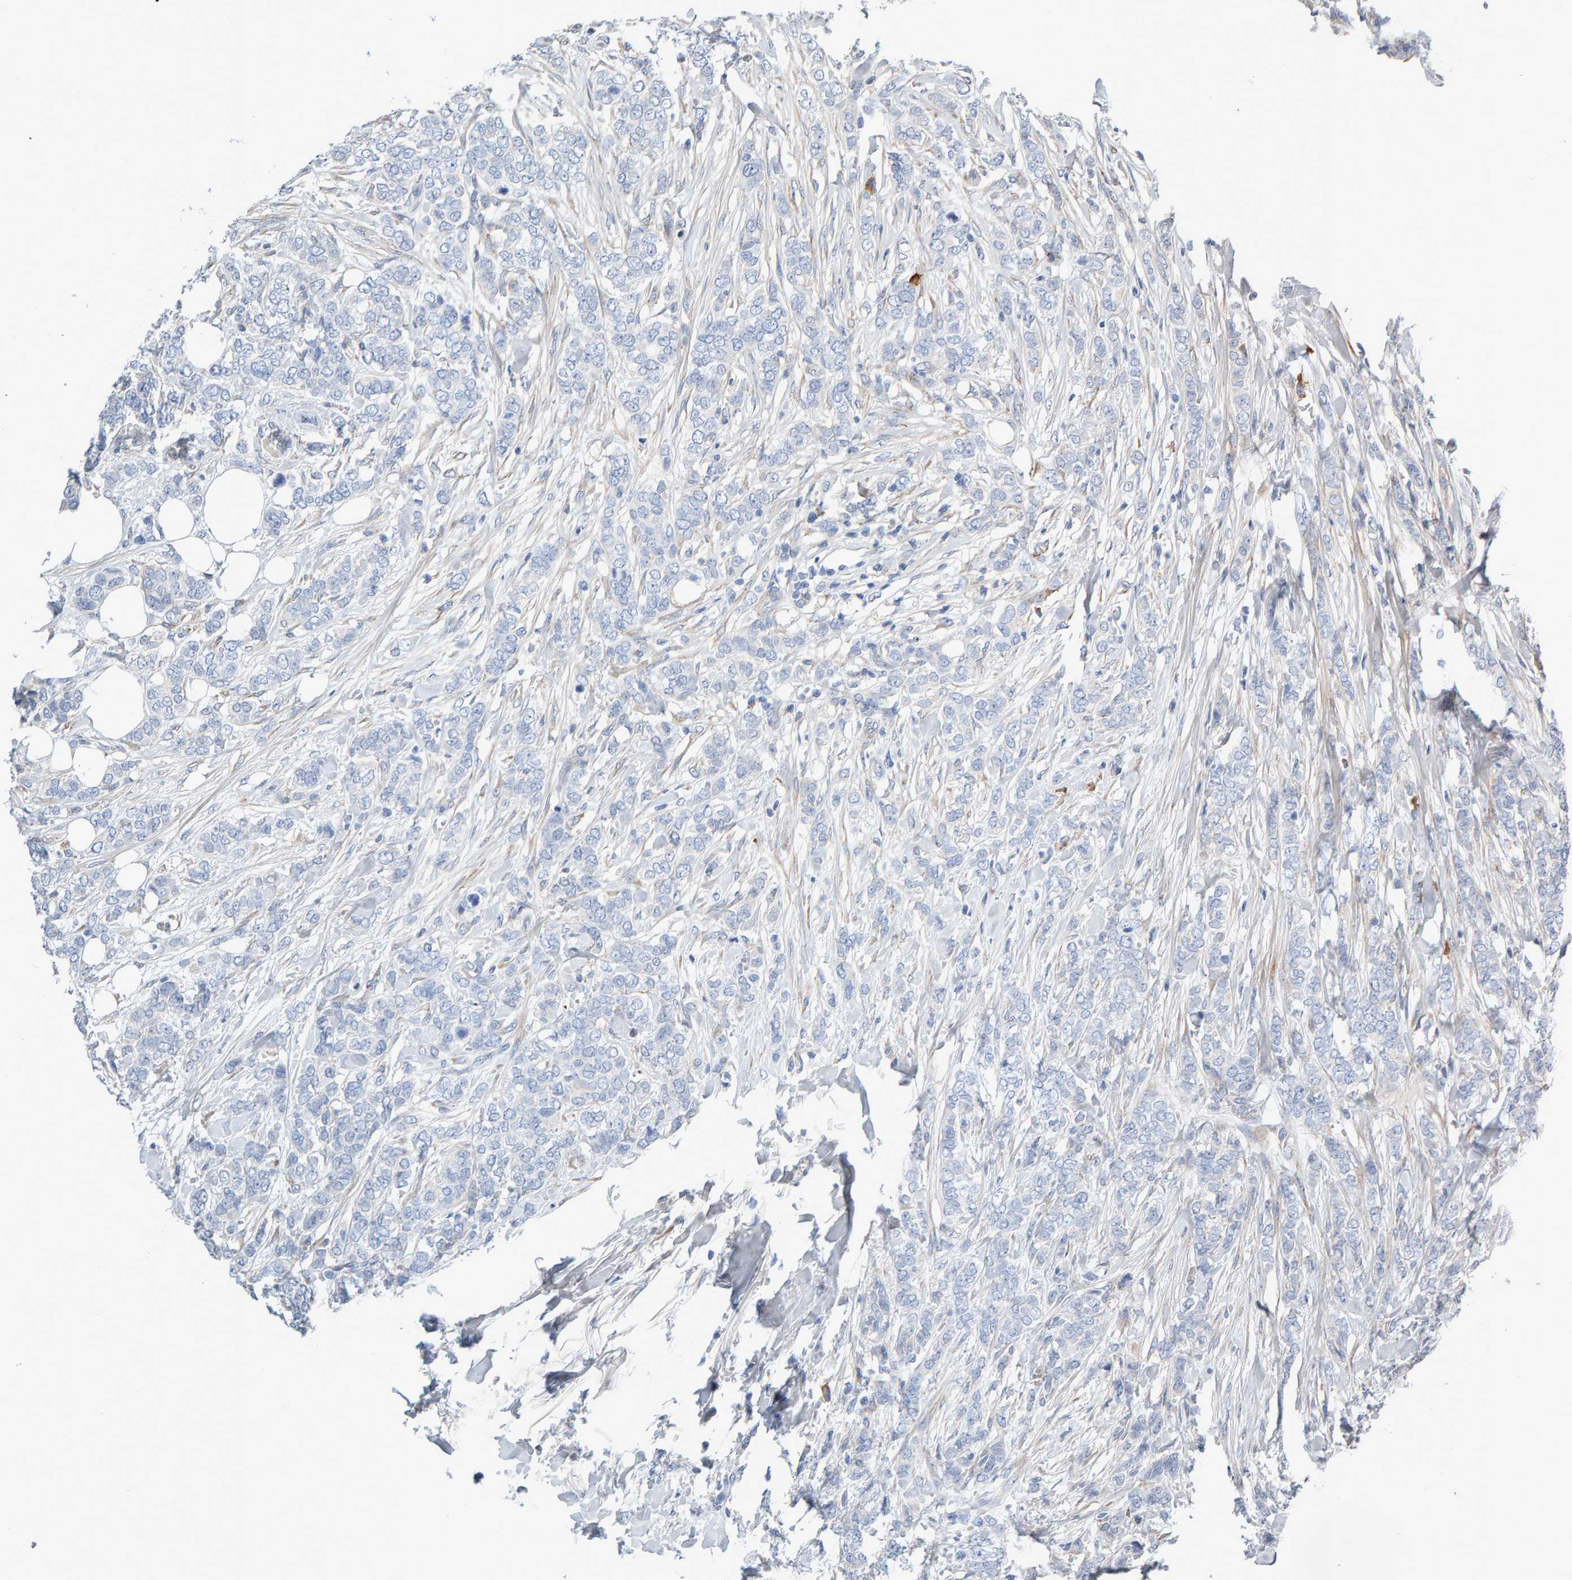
{"staining": {"intensity": "negative", "quantity": "none", "location": "none"}, "tissue": "breast cancer", "cell_type": "Tumor cells", "image_type": "cancer", "snomed": [{"axis": "morphology", "description": "Lobular carcinoma"}, {"axis": "topography", "description": "Skin"}, {"axis": "topography", "description": "Breast"}], "caption": "IHC of breast cancer (lobular carcinoma) exhibits no staining in tumor cells. Nuclei are stained in blue.", "gene": "ENGASE", "patient": {"sex": "female", "age": 46}}